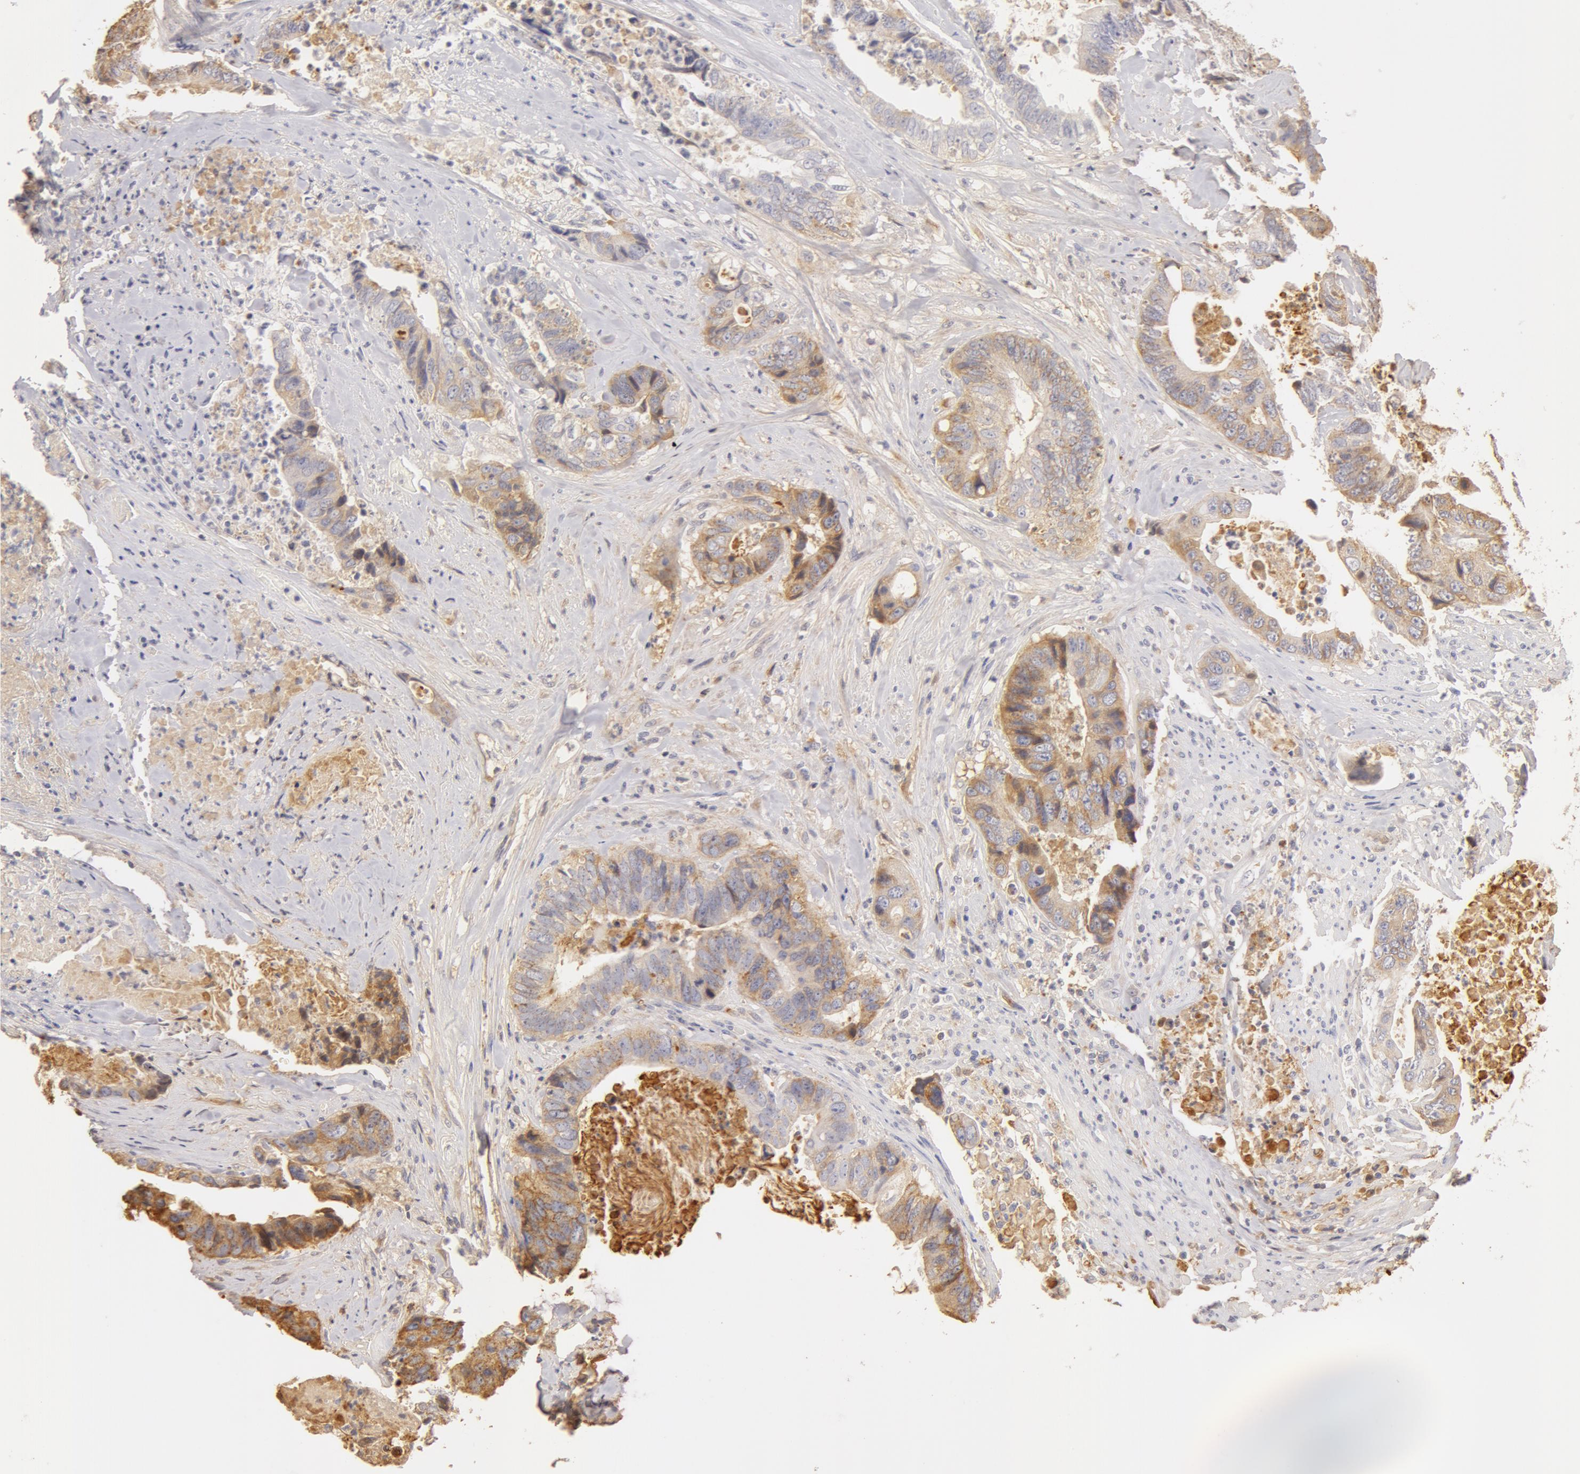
{"staining": {"intensity": "weak", "quantity": ">75%", "location": "cytoplasmic/membranous"}, "tissue": "colorectal cancer", "cell_type": "Tumor cells", "image_type": "cancer", "snomed": [{"axis": "morphology", "description": "Adenocarcinoma, NOS"}, {"axis": "topography", "description": "Rectum"}], "caption": "Immunohistochemistry micrograph of colorectal adenocarcinoma stained for a protein (brown), which demonstrates low levels of weak cytoplasmic/membranous positivity in about >75% of tumor cells.", "gene": "TF", "patient": {"sex": "female", "age": 65}}